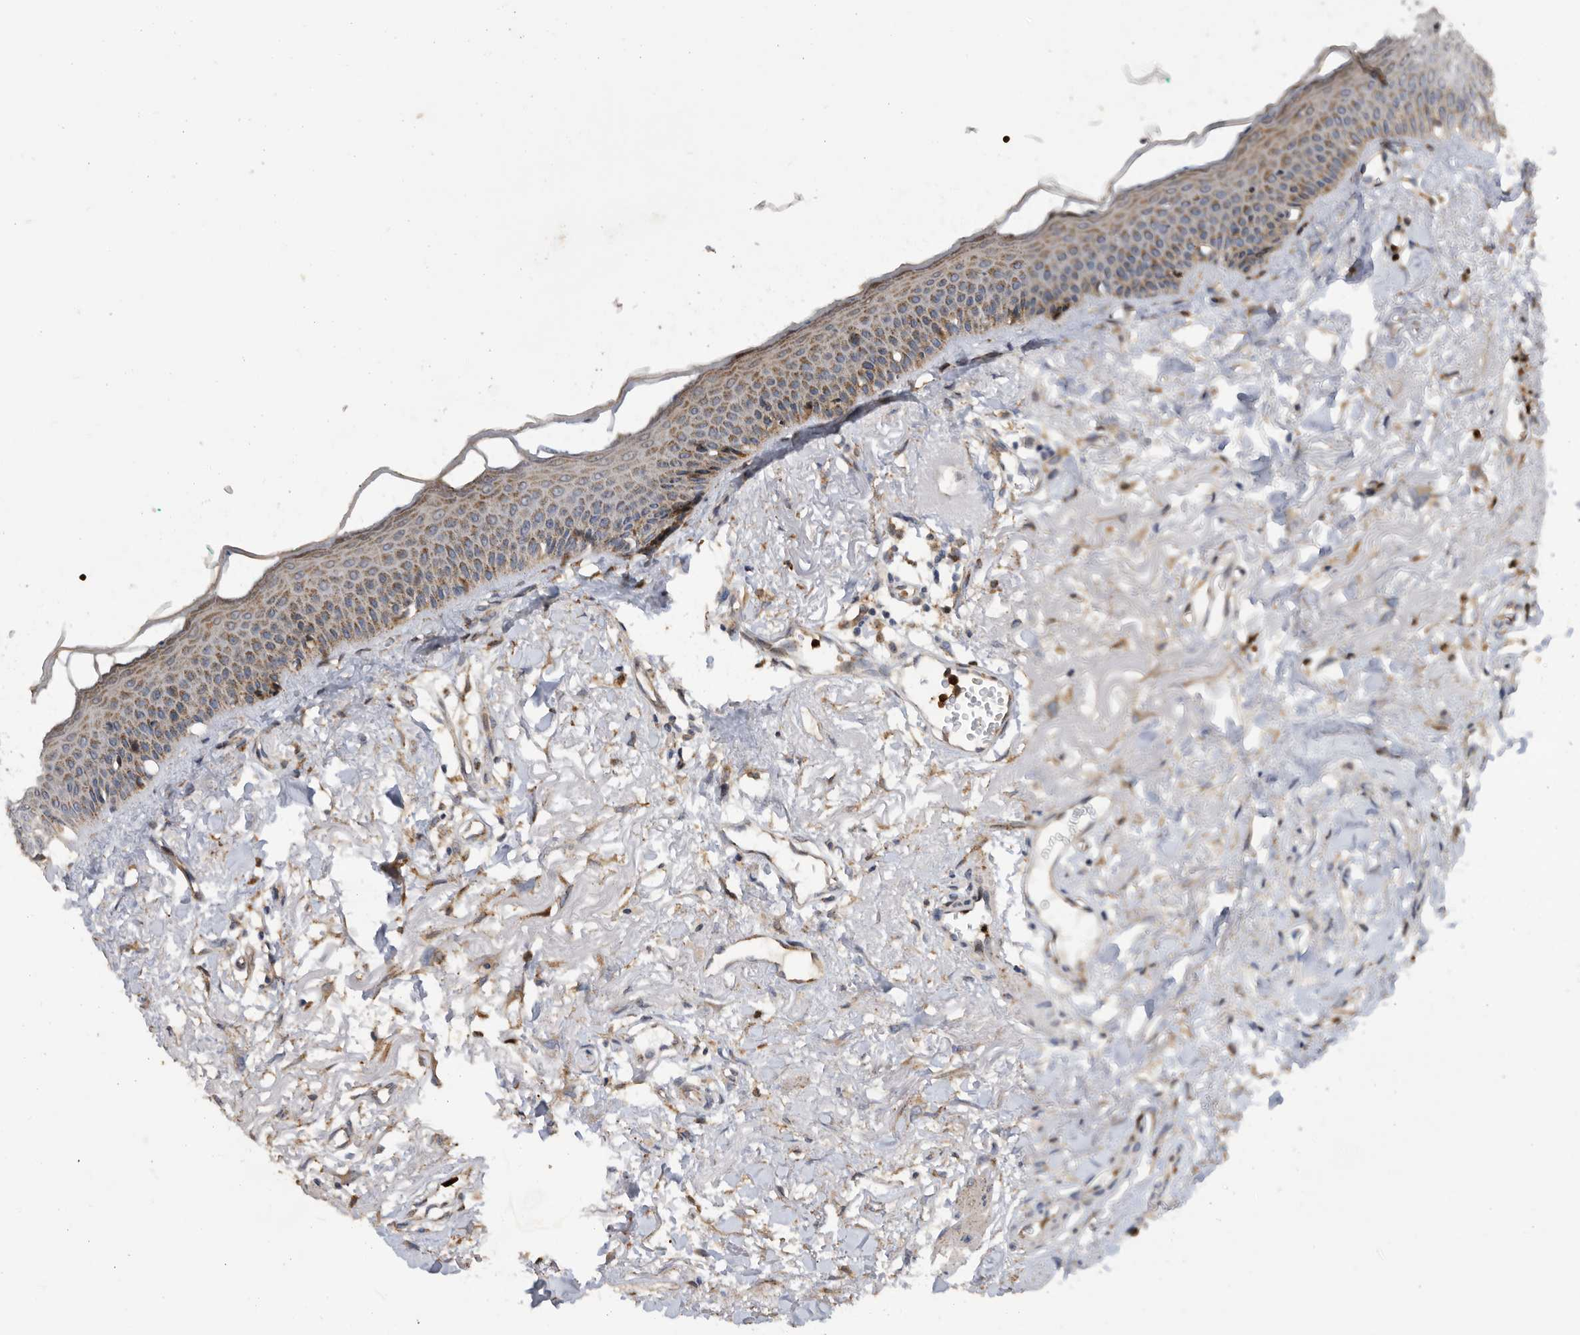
{"staining": {"intensity": "moderate", "quantity": "25%-75%", "location": "cytoplasmic/membranous"}, "tissue": "oral mucosa", "cell_type": "Squamous epithelial cells", "image_type": "normal", "snomed": [{"axis": "morphology", "description": "Normal tissue, NOS"}, {"axis": "topography", "description": "Oral tissue"}], "caption": "Immunohistochemistry (IHC) of normal human oral mucosa reveals medium levels of moderate cytoplasmic/membranous staining in approximately 25%-75% of squamous epithelial cells.", "gene": "CRISPLD2", "patient": {"sex": "female", "age": 70}}